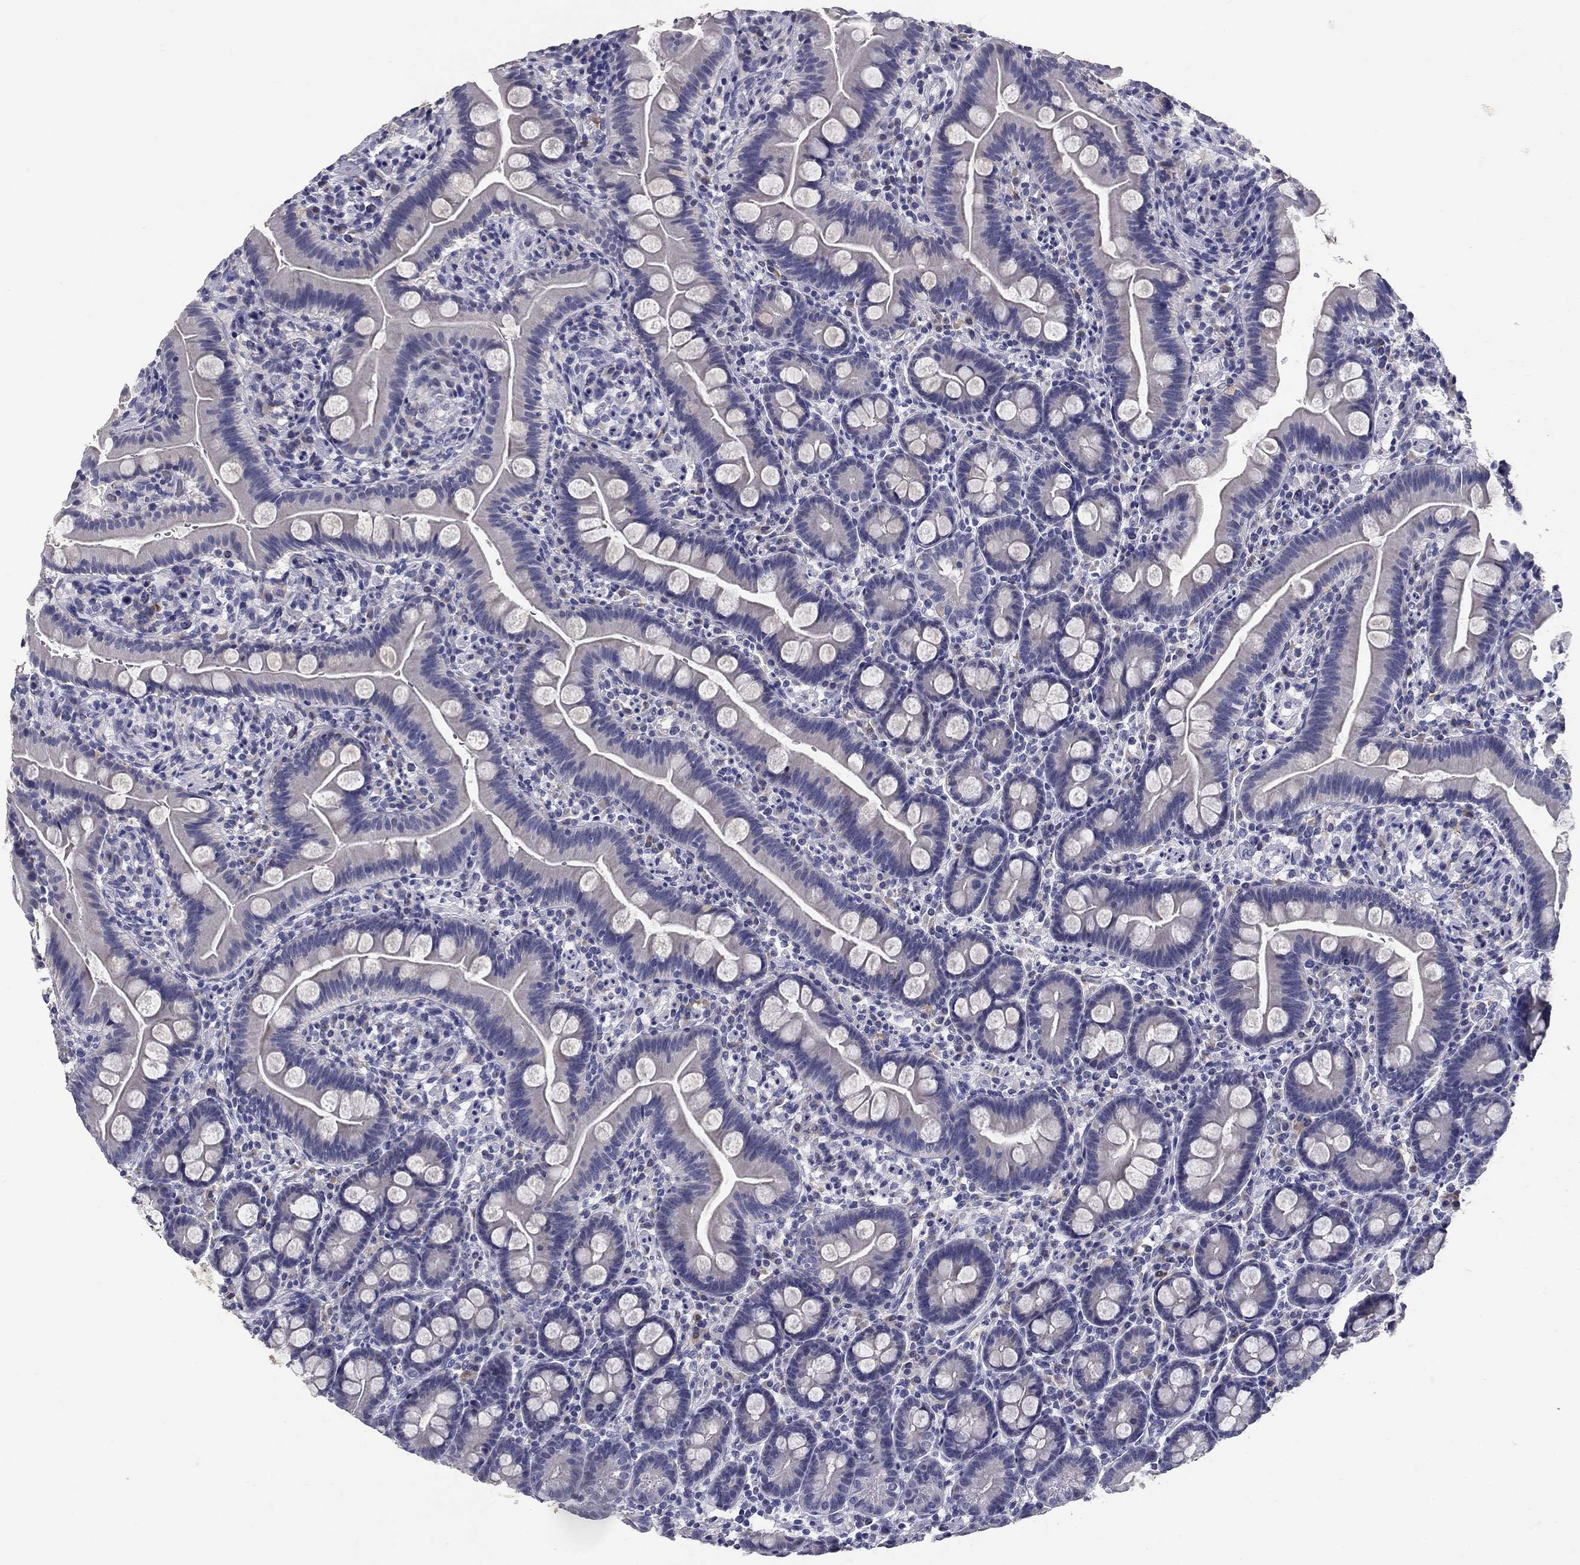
{"staining": {"intensity": "negative", "quantity": "none", "location": "none"}, "tissue": "small intestine", "cell_type": "Glandular cells", "image_type": "normal", "snomed": [{"axis": "morphology", "description": "Normal tissue, NOS"}, {"axis": "topography", "description": "Small intestine"}], "caption": "Small intestine stained for a protein using IHC shows no expression glandular cells.", "gene": "POMC", "patient": {"sex": "female", "age": 44}}